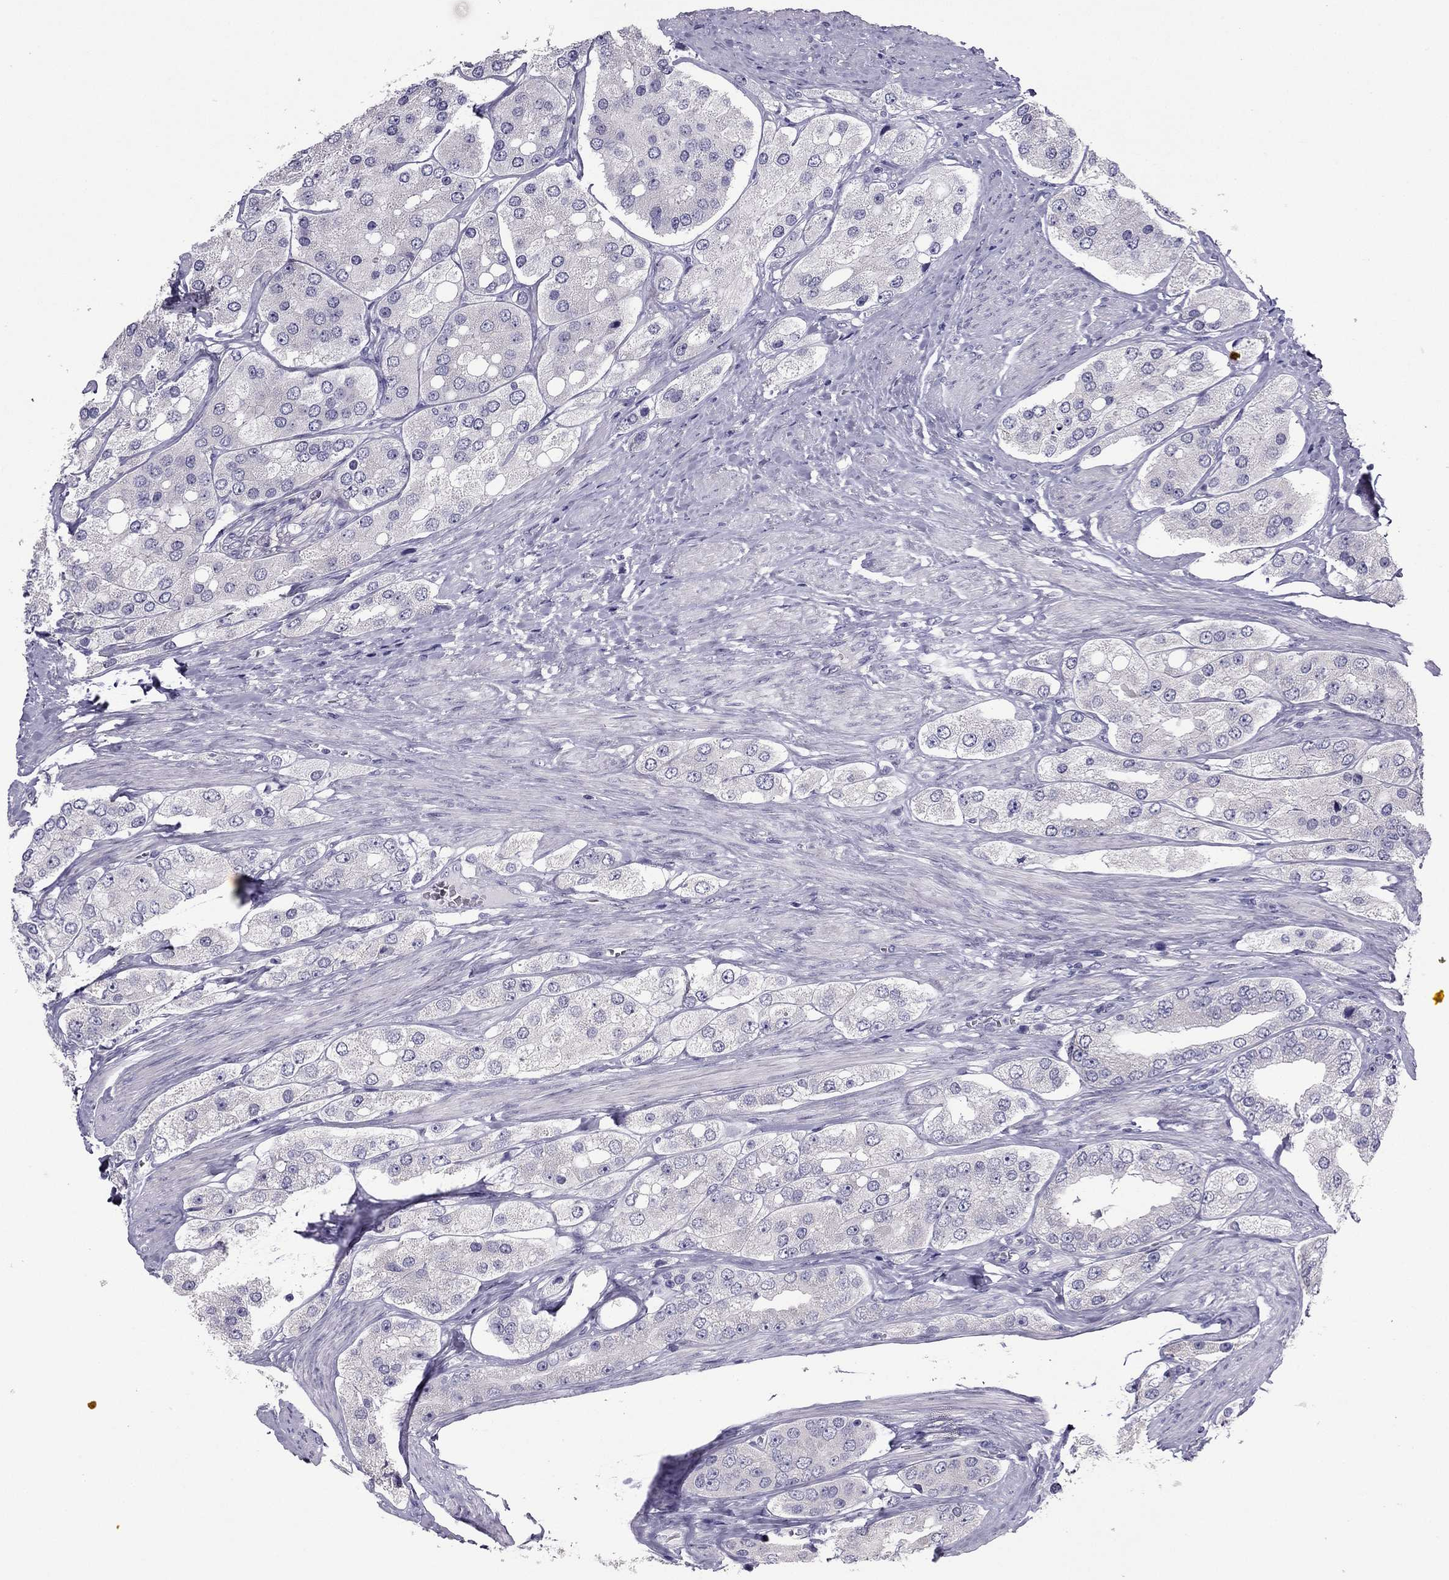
{"staining": {"intensity": "negative", "quantity": "none", "location": "none"}, "tissue": "prostate cancer", "cell_type": "Tumor cells", "image_type": "cancer", "snomed": [{"axis": "morphology", "description": "Adenocarcinoma, Low grade"}, {"axis": "topography", "description": "Prostate"}], "caption": "Micrograph shows no protein positivity in tumor cells of prostate low-grade adenocarcinoma tissue.", "gene": "PDE6A", "patient": {"sex": "male", "age": 69}}